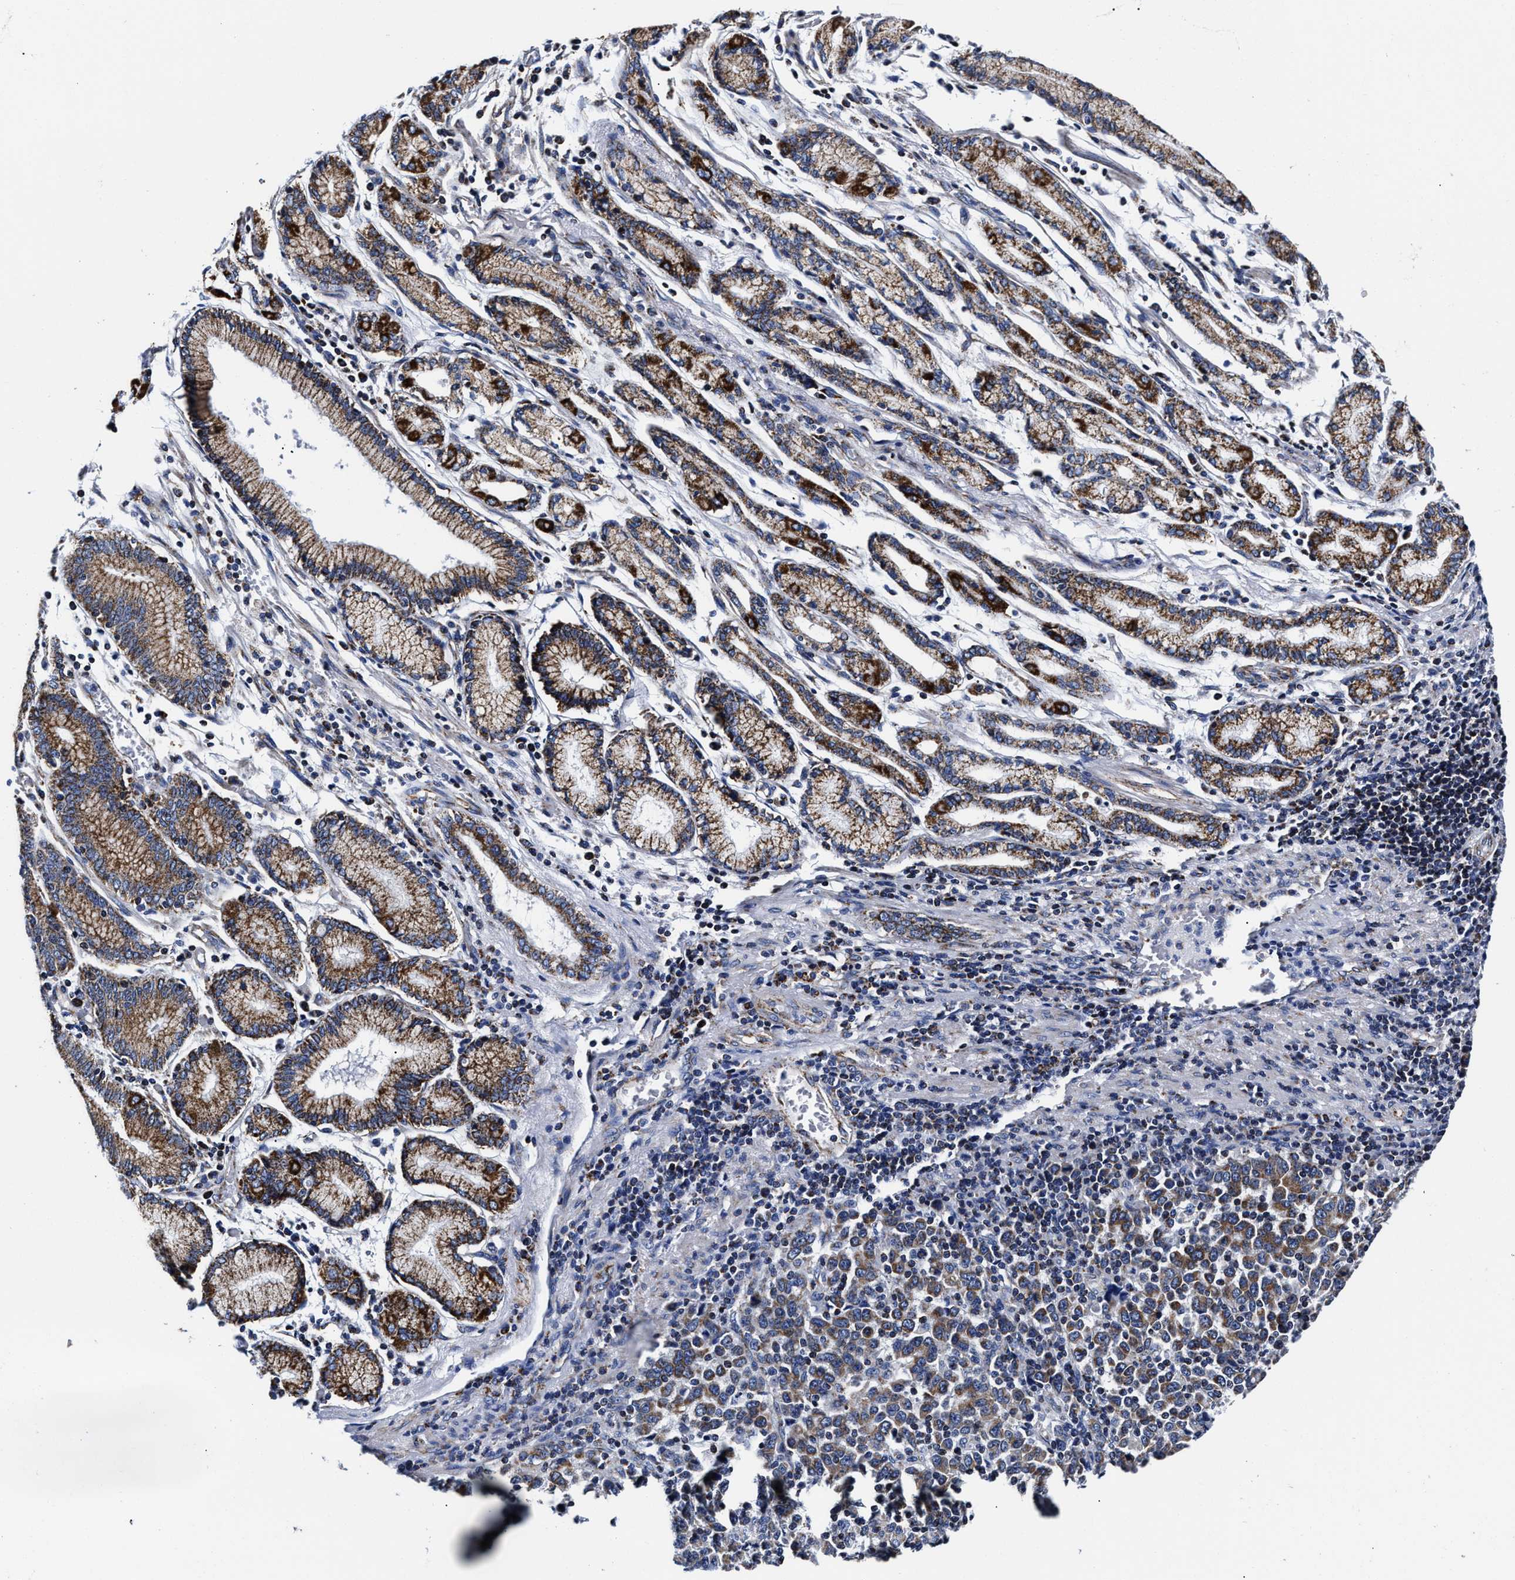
{"staining": {"intensity": "moderate", "quantity": ">75%", "location": "cytoplasmic/membranous"}, "tissue": "stomach cancer", "cell_type": "Tumor cells", "image_type": "cancer", "snomed": [{"axis": "morphology", "description": "Adenocarcinoma, NOS"}, {"axis": "topography", "description": "Stomach, upper"}], "caption": "Immunohistochemistry histopathology image of neoplastic tissue: stomach cancer (adenocarcinoma) stained using IHC shows medium levels of moderate protein expression localized specifically in the cytoplasmic/membranous of tumor cells, appearing as a cytoplasmic/membranous brown color.", "gene": "HINT2", "patient": {"sex": "male", "age": 69}}